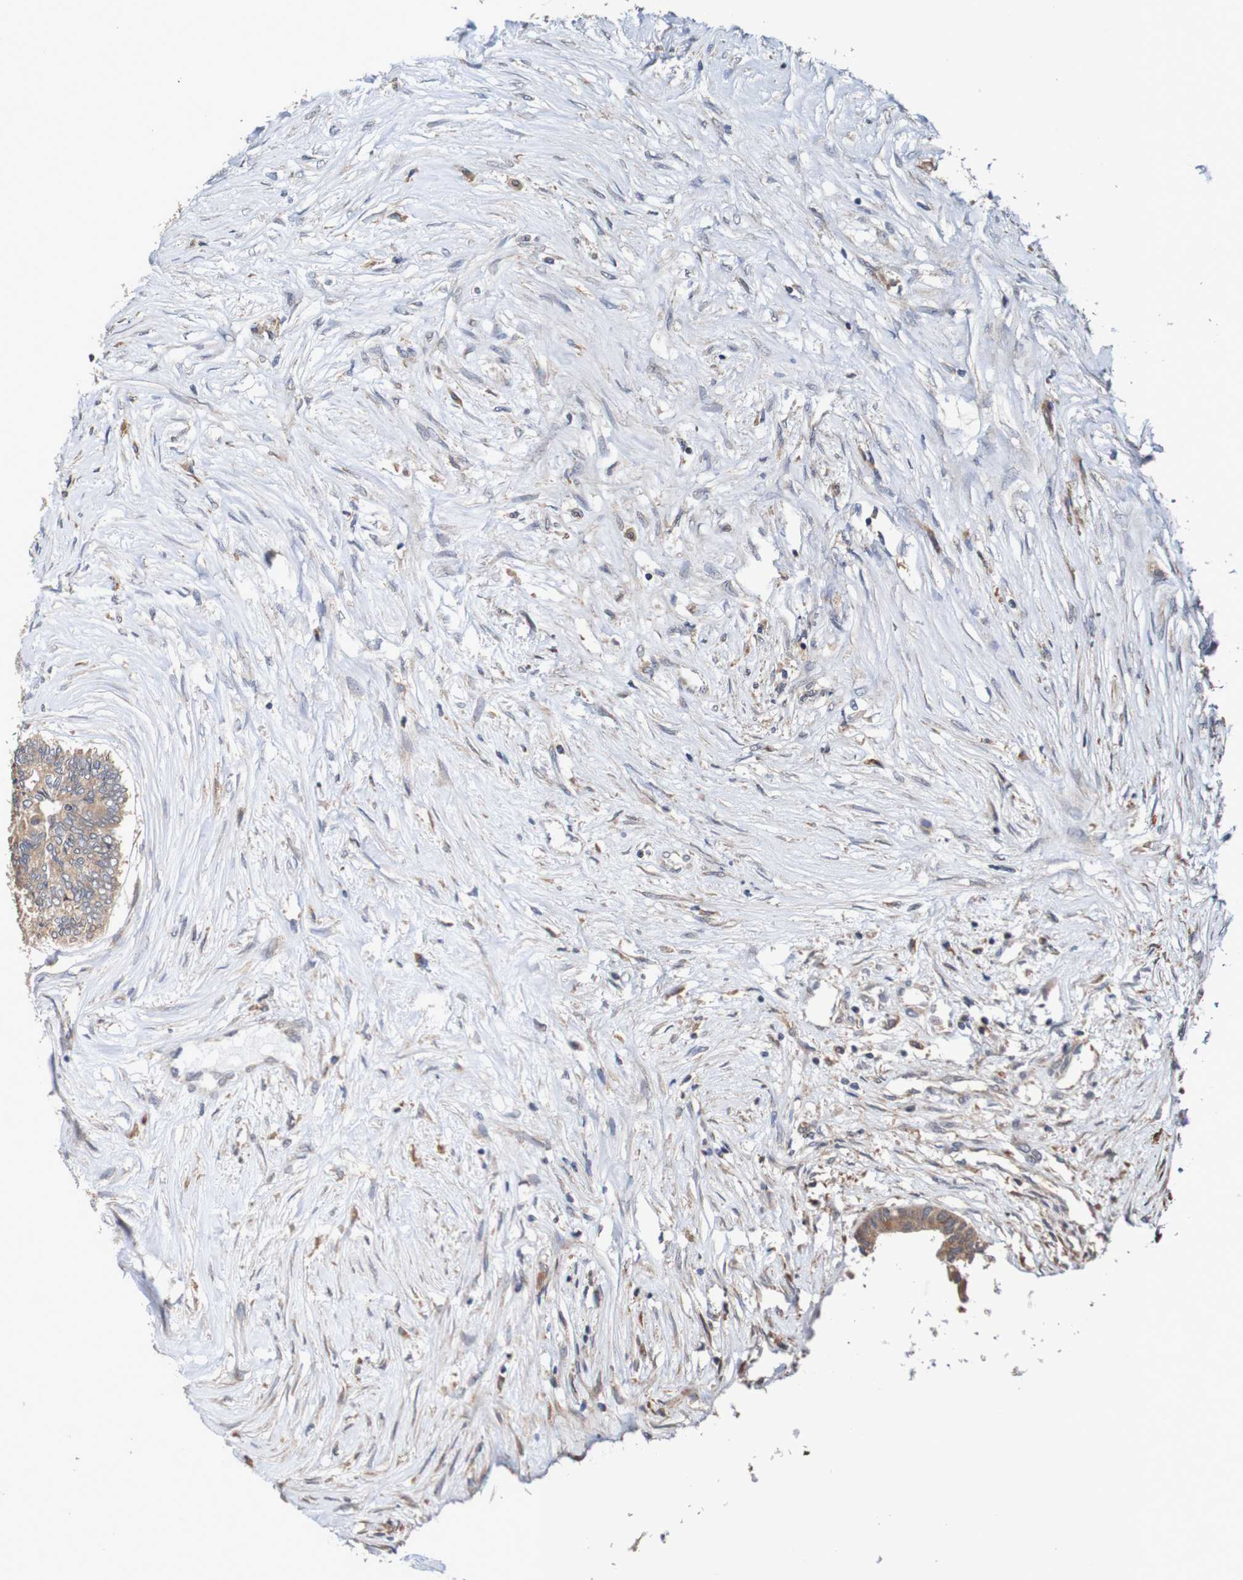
{"staining": {"intensity": "moderate", "quantity": ">75%", "location": "cytoplasmic/membranous"}, "tissue": "colorectal cancer", "cell_type": "Tumor cells", "image_type": "cancer", "snomed": [{"axis": "morphology", "description": "Adenocarcinoma, NOS"}, {"axis": "topography", "description": "Rectum"}], "caption": "A high-resolution micrograph shows immunohistochemistry staining of adenocarcinoma (colorectal), which exhibits moderate cytoplasmic/membranous staining in about >75% of tumor cells.", "gene": "FIBP", "patient": {"sex": "male", "age": 63}}